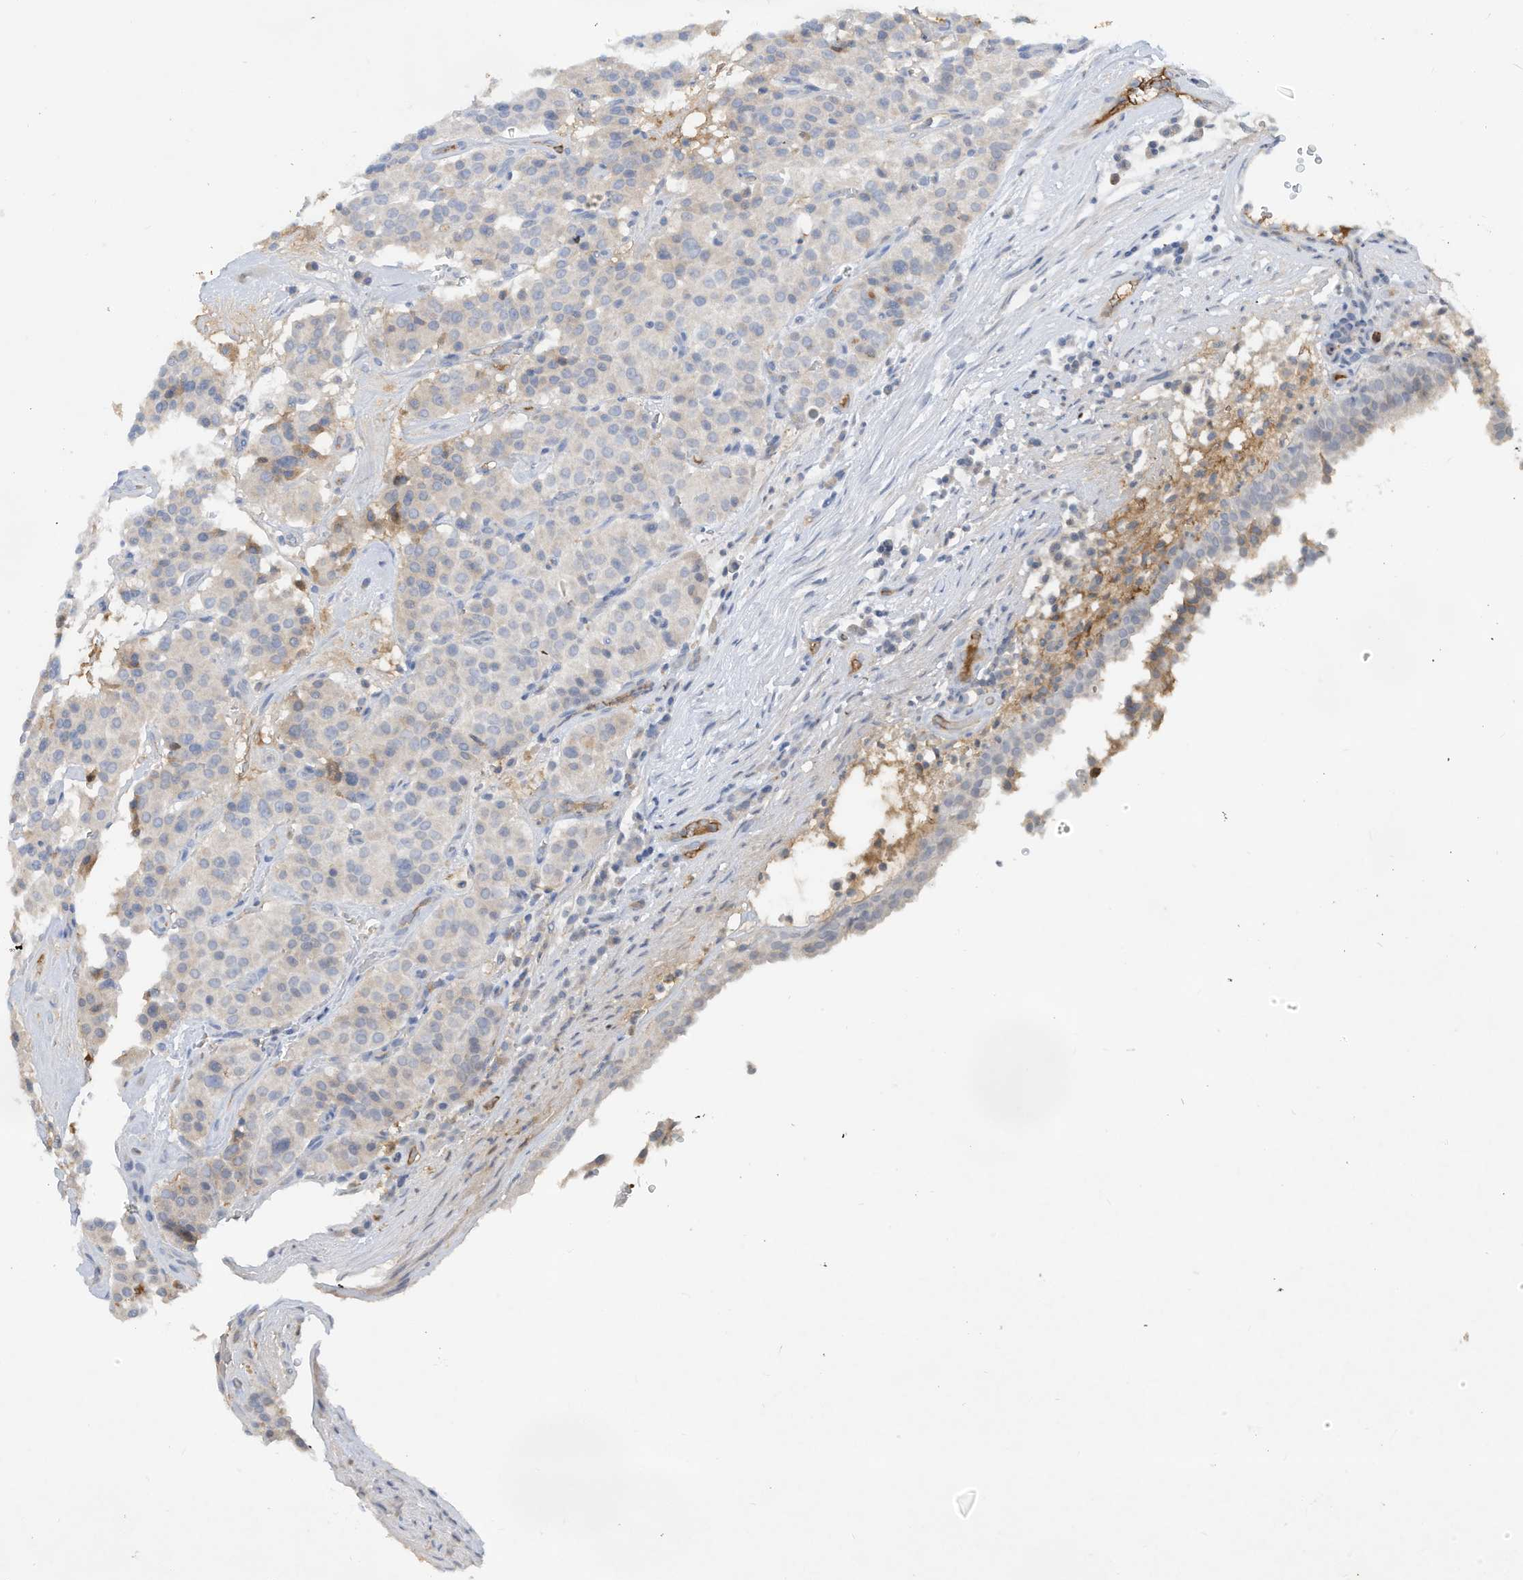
{"staining": {"intensity": "negative", "quantity": "none", "location": "none"}, "tissue": "carcinoid", "cell_type": "Tumor cells", "image_type": "cancer", "snomed": [{"axis": "morphology", "description": "Carcinoid, malignant, NOS"}, {"axis": "topography", "description": "Lung"}], "caption": "There is no significant staining in tumor cells of malignant carcinoid.", "gene": "HAS3", "patient": {"sex": "male", "age": 30}}